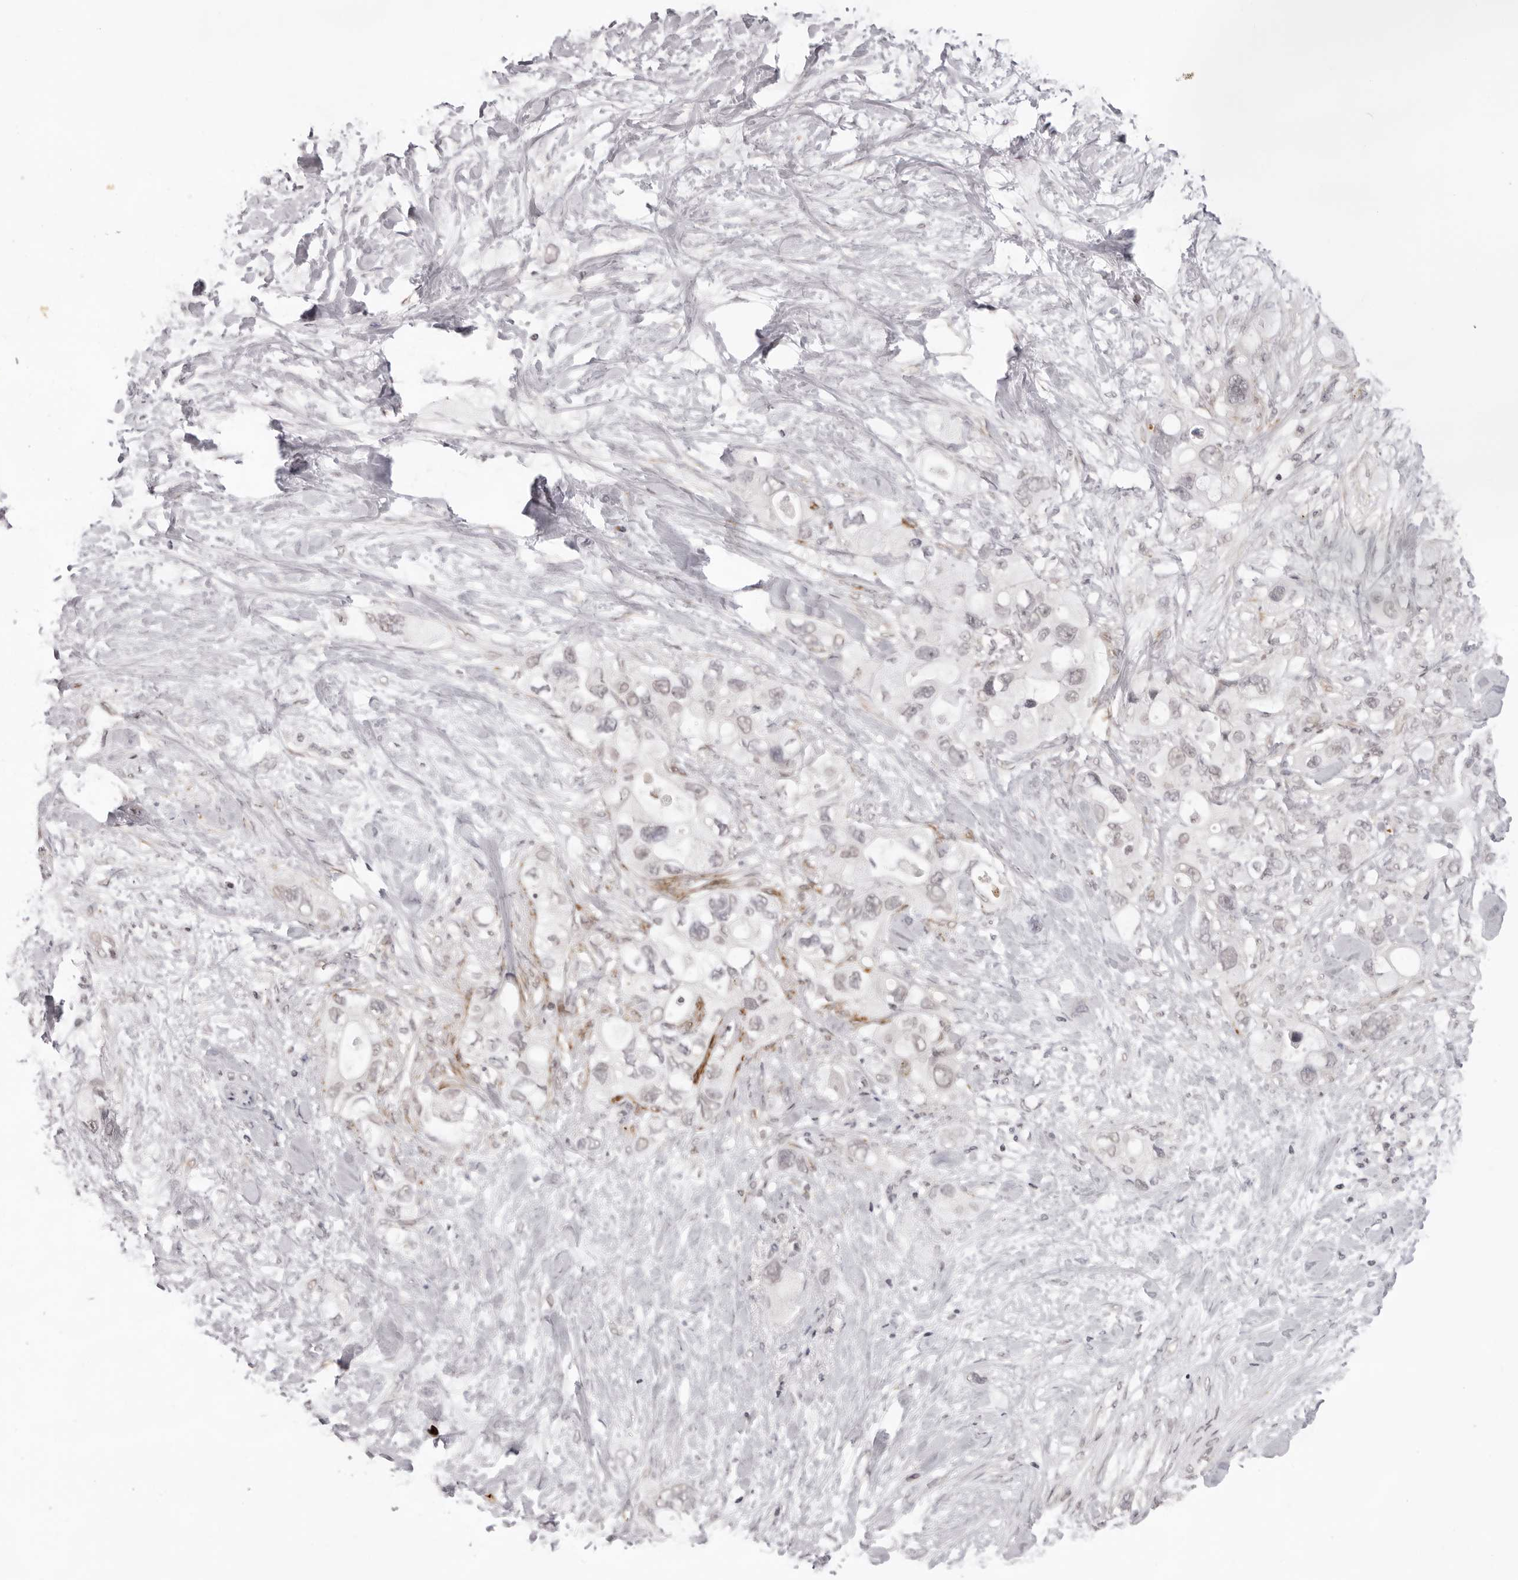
{"staining": {"intensity": "negative", "quantity": "none", "location": "none"}, "tissue": "pancreatic cancer", "cell_type": "Tumor cells", "image_type": "cancer", "snomed": [{"axis": "morphology", "description": "Adenocarcinoma, NOS"}, {"axis": "topography", "description": "Pancreas"}], "caption": "This is an immunohistochemistry (IHC) image of human pancreatic cancer (adenocarcinoma). There is no positivity in tumor cells.", "gene": "NTM", "patient": {"sex": "female", "age": 56}}